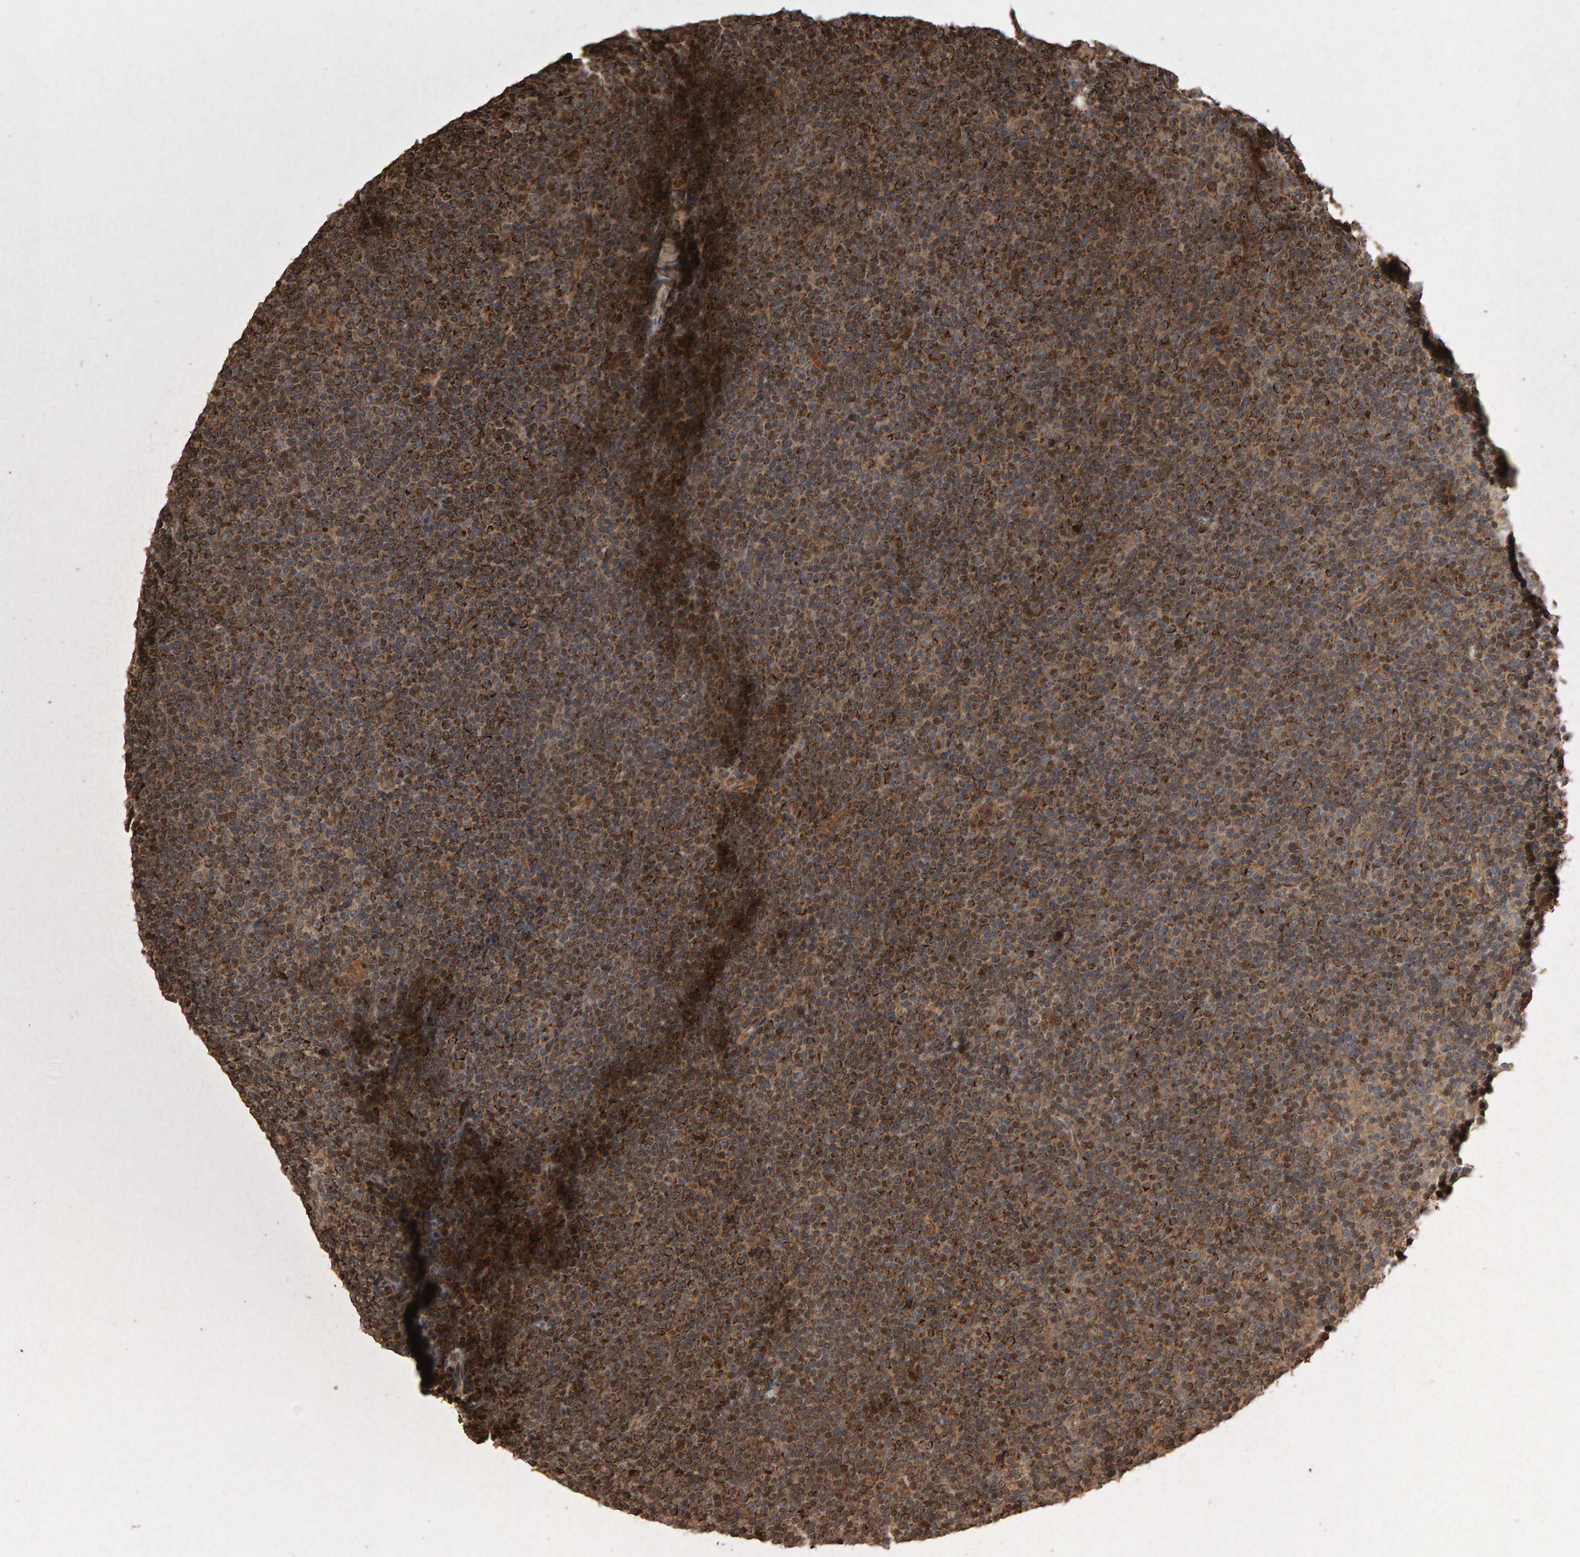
{"staining": {"intensity": "moderate", "quantity": ">75%", "location": "cytoplasmic/membranous"}, "tissue": "lymphoma", "cell_type": "Tumor cells", "image_type": "cancer", "snomed": [{"axis": "morphology", "description": "Malignant lymphoma, non-Hodgkin's type, Low grade"}, {"axis": "topography", "description": "Lymph node"}], "caption": "IHC micrograph of neoplastic tissue: human lymphoma stained using immunohistochemistry (IHC) exhibits medium levels of moderate protein expression localized specifically in the cytoplasmic/membranous of tumor cells, appearing as a cytoplasmic/membranous brown color.", "gene": "OSBP2", "patient": {"sex": "female", "age": 67}}